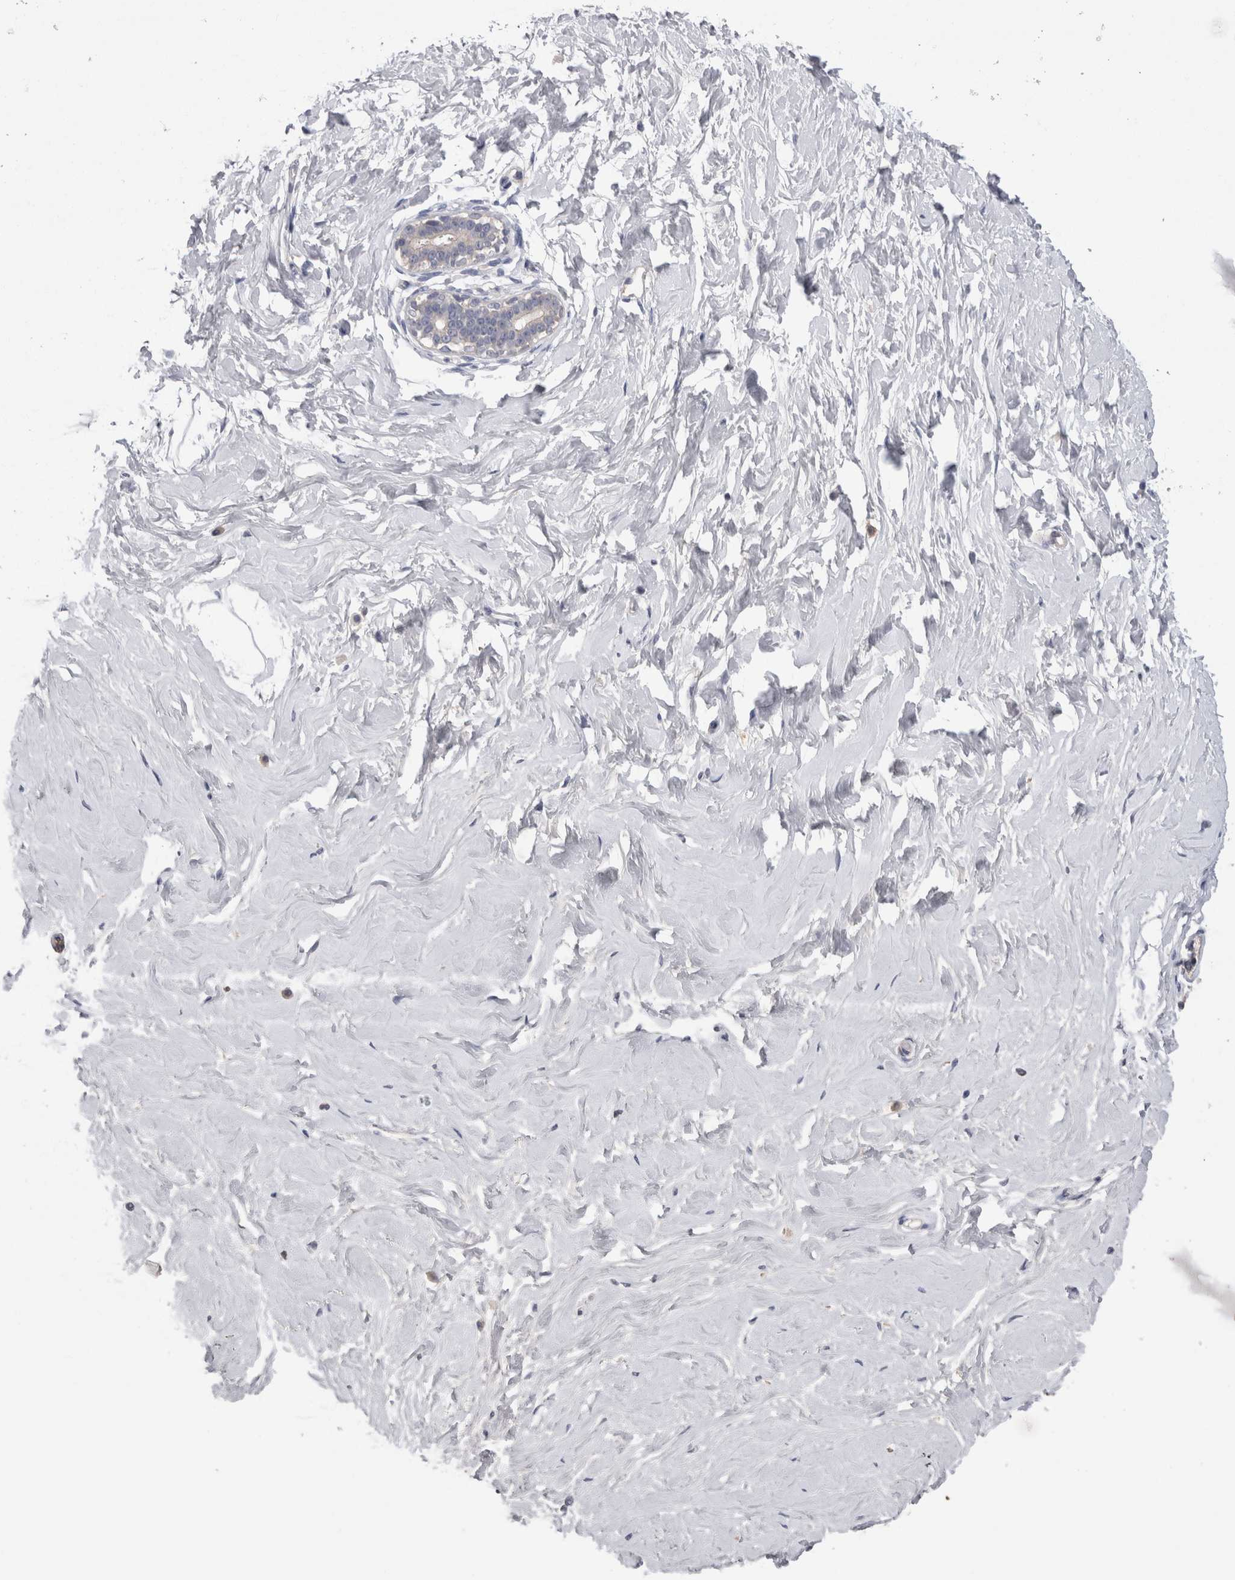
{"staining": {"intensity": "negative", "quantity": "none", "location": "none"}, "tissue": "breast", "cell_type": "Adipocytes", "image_type": "normal", "snomed": [{"axis": "morphology", "description": "Normal tissue, NOS"}, {"axis": "morphology", "description": "Adenoma, NOS"}, {"axis": "topography", "description": "Breast"}], "caption": "A histopathology image of human breast is negative for staining in adipocytes.", "gene": "REG1A", "patient": {"sex": "female", "age": 23}}